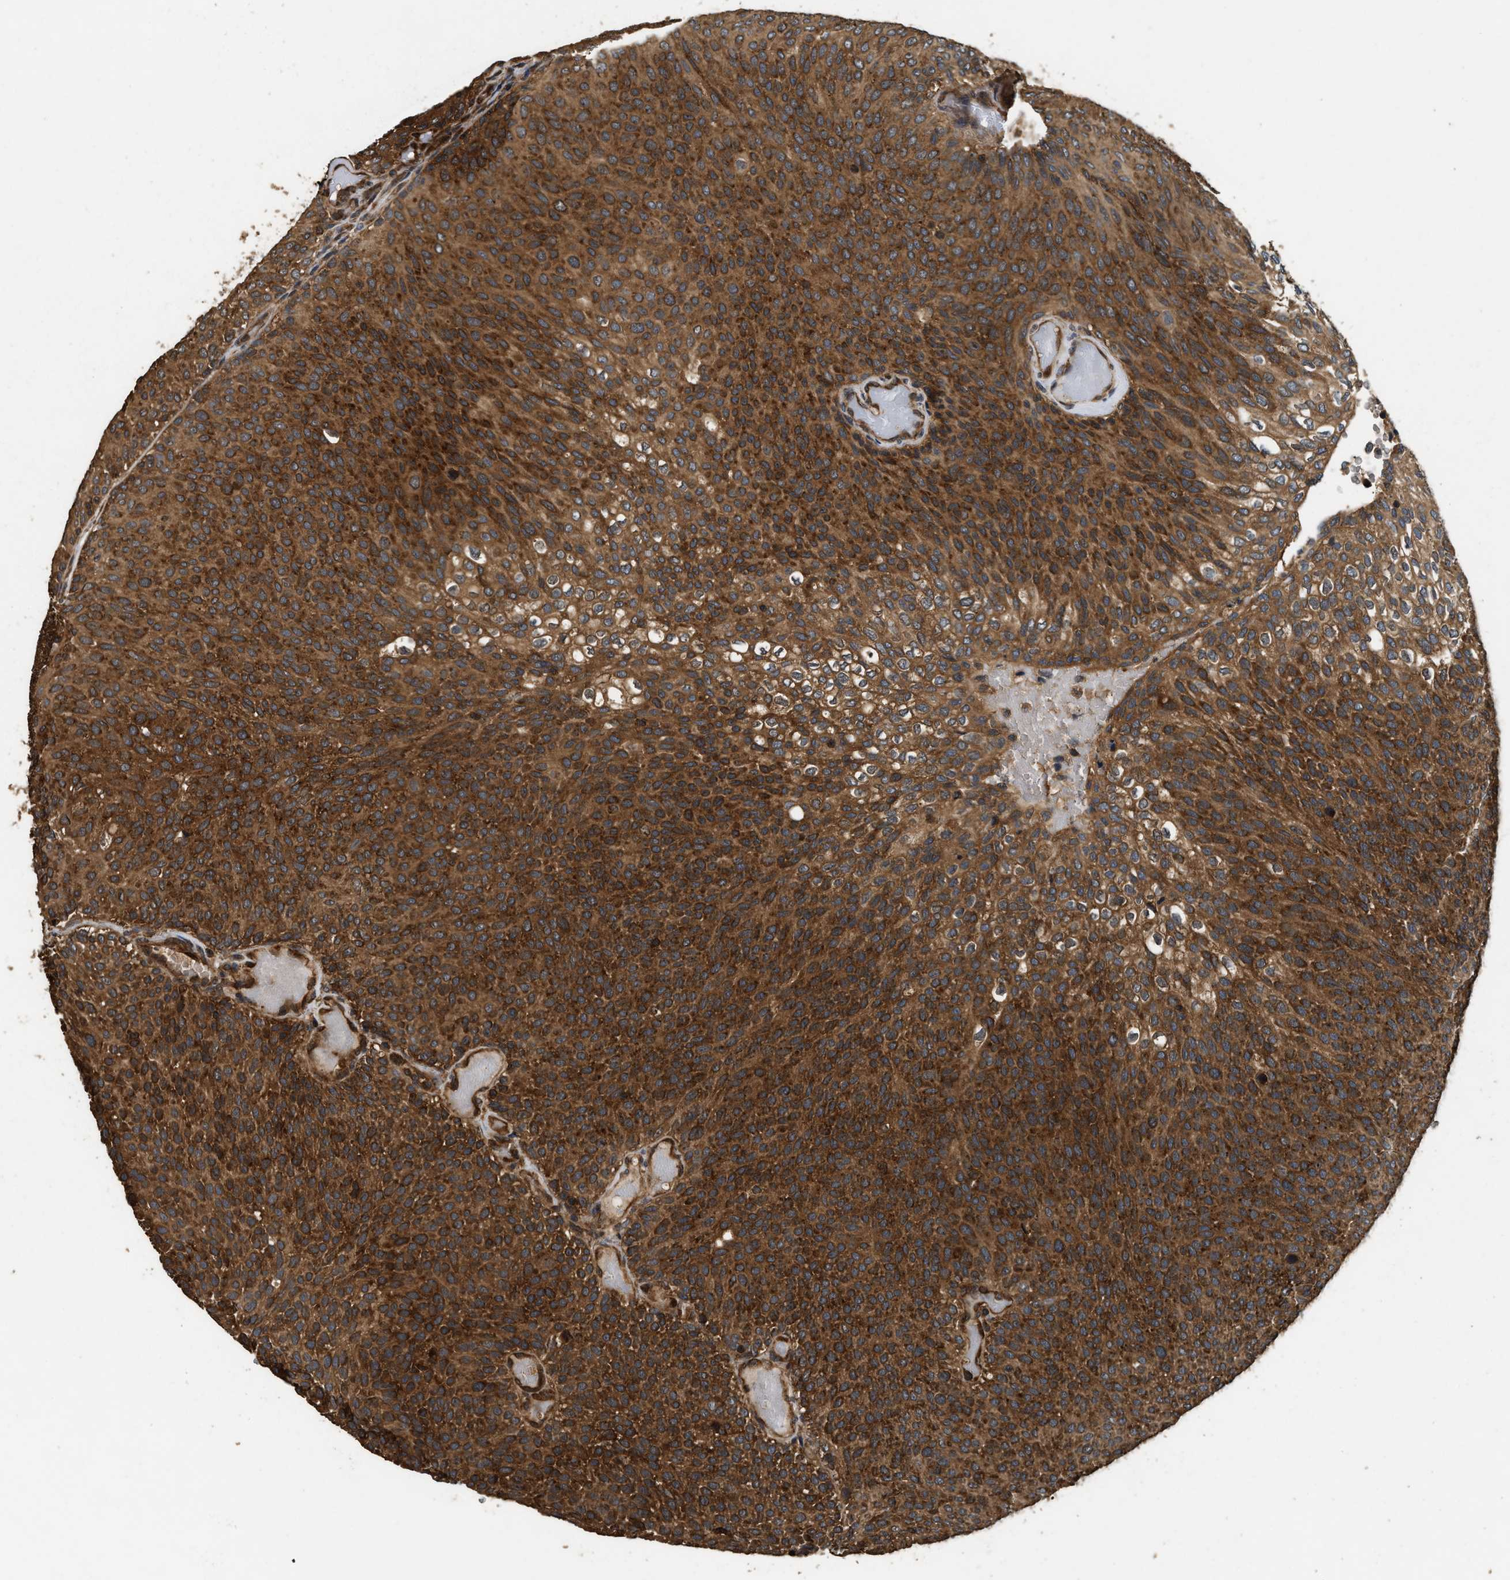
{"staining": {"intensity": "strong", "quantity": ">75%", "location": "cytoplasmic/membranous"}, "tissue": "urothelial cancer", "cell_type": "Tumor cells", "image_type": "cancer", "snomed": [{"axis": "morphology", "description": "Urothelial carcinoma, Low grade"}, {"axis": "topography", "description": "Urinary bladder"}], "caption": "This image exhibits immunohistochemistry (IHC) staining of human urothelial cancer, with high strong cytoplasmic/membranous positivity in about >75% of tumor cells.", "gene": "DNAJC2", "patient": {"sex": "male", "age": 78}}